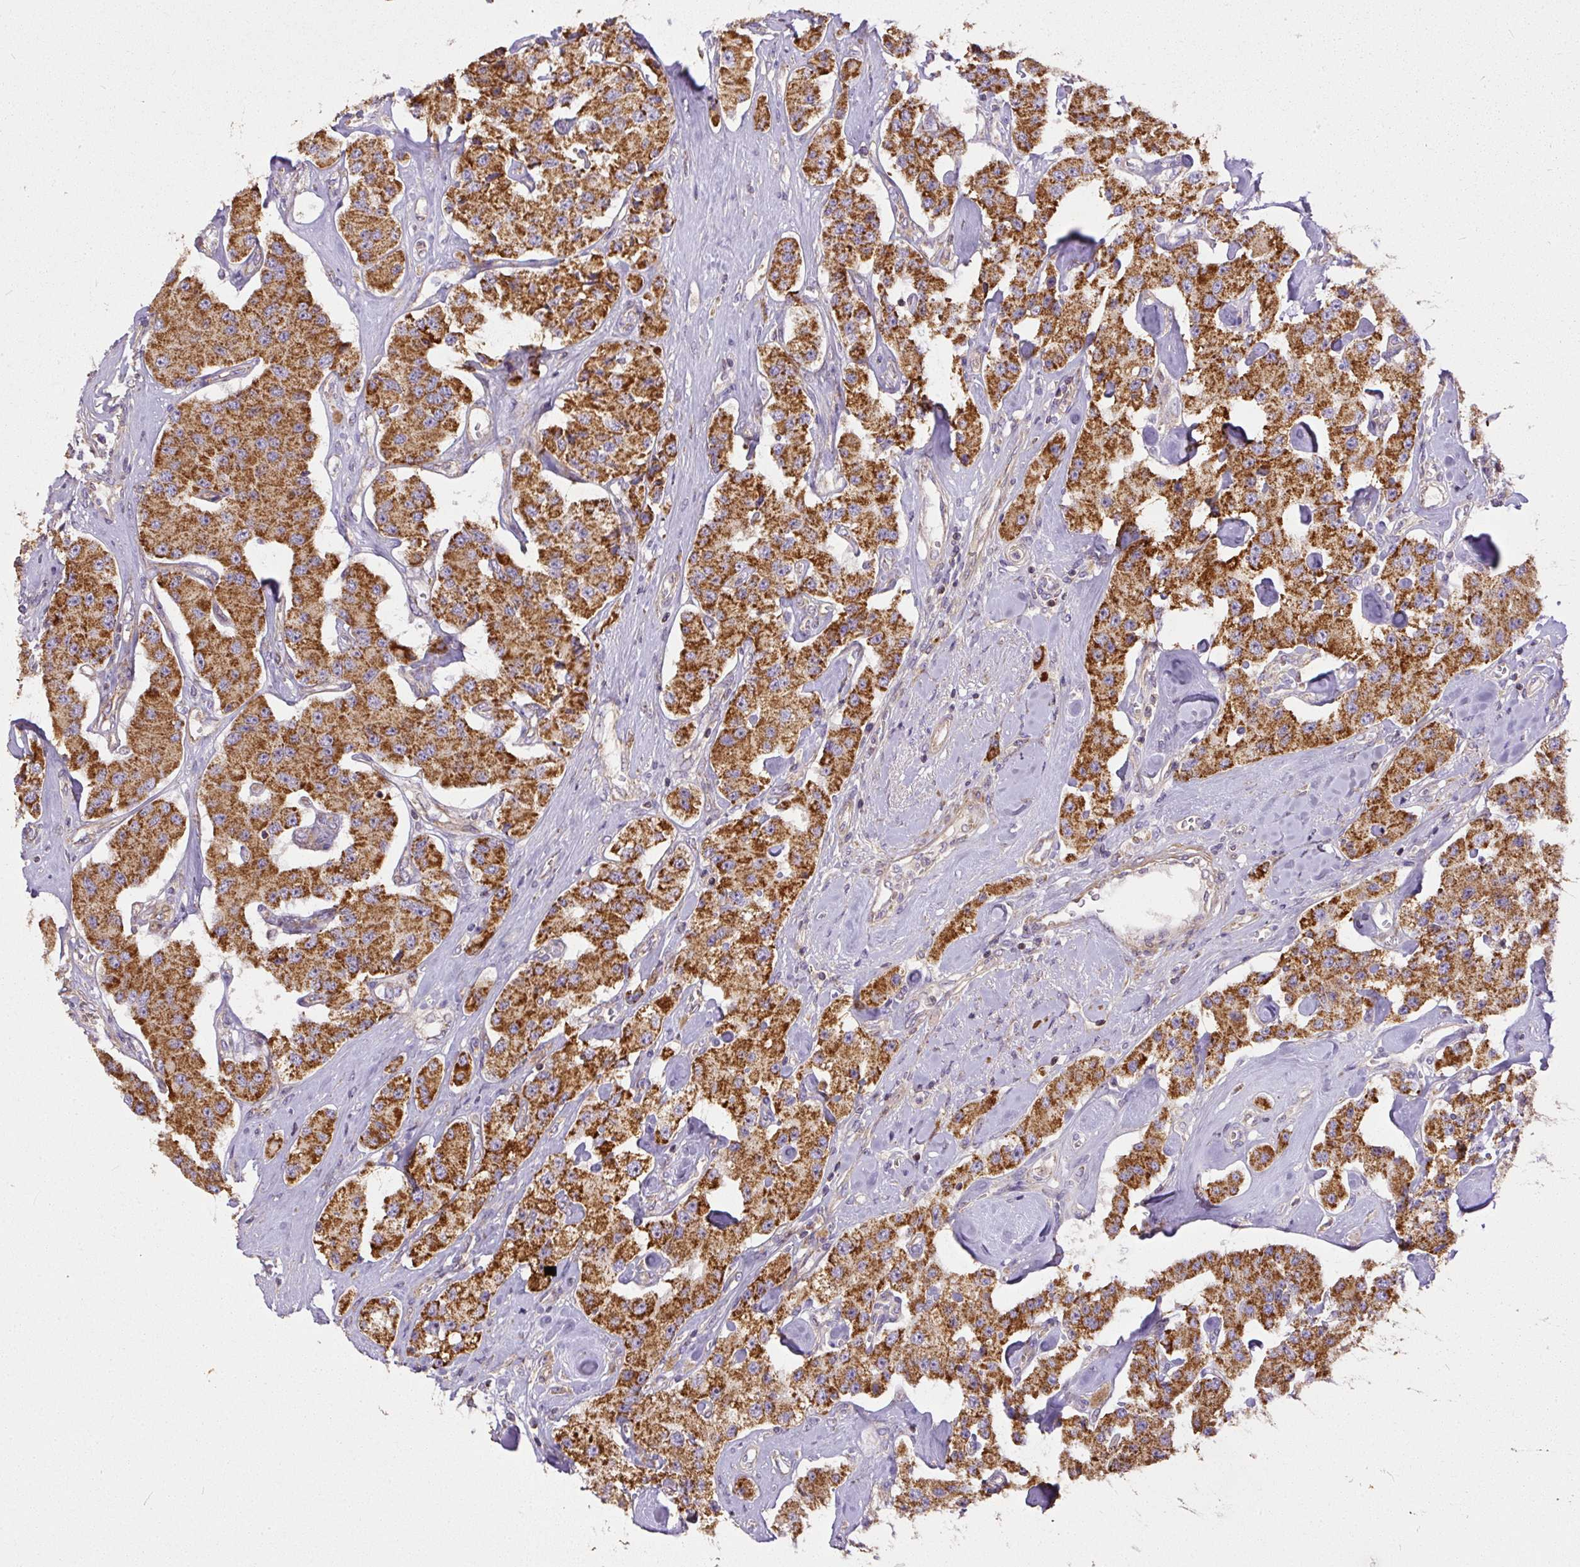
{"staining": {"intensity": "strong", "quantity": ">75%", "location": "cytoplasmic/membranous"}, "tissue": "carcinoid", "cell_type": "Tumor cells", "image_type": "cancer", "snomed": [{"axis": "morphology", "description": "Carcinoid, malignant, NOS"}, {"axis": "topography", "description": "Pancreas"}], "caption": "An IHC image of tumor tissue is shown. Protein staining in brown labels strong cytoplasmic/membranous positivity in carcinoid within tumor cells.", "gene": "NDUFAF2", "patient": {"sex": "male", "age": 41}}